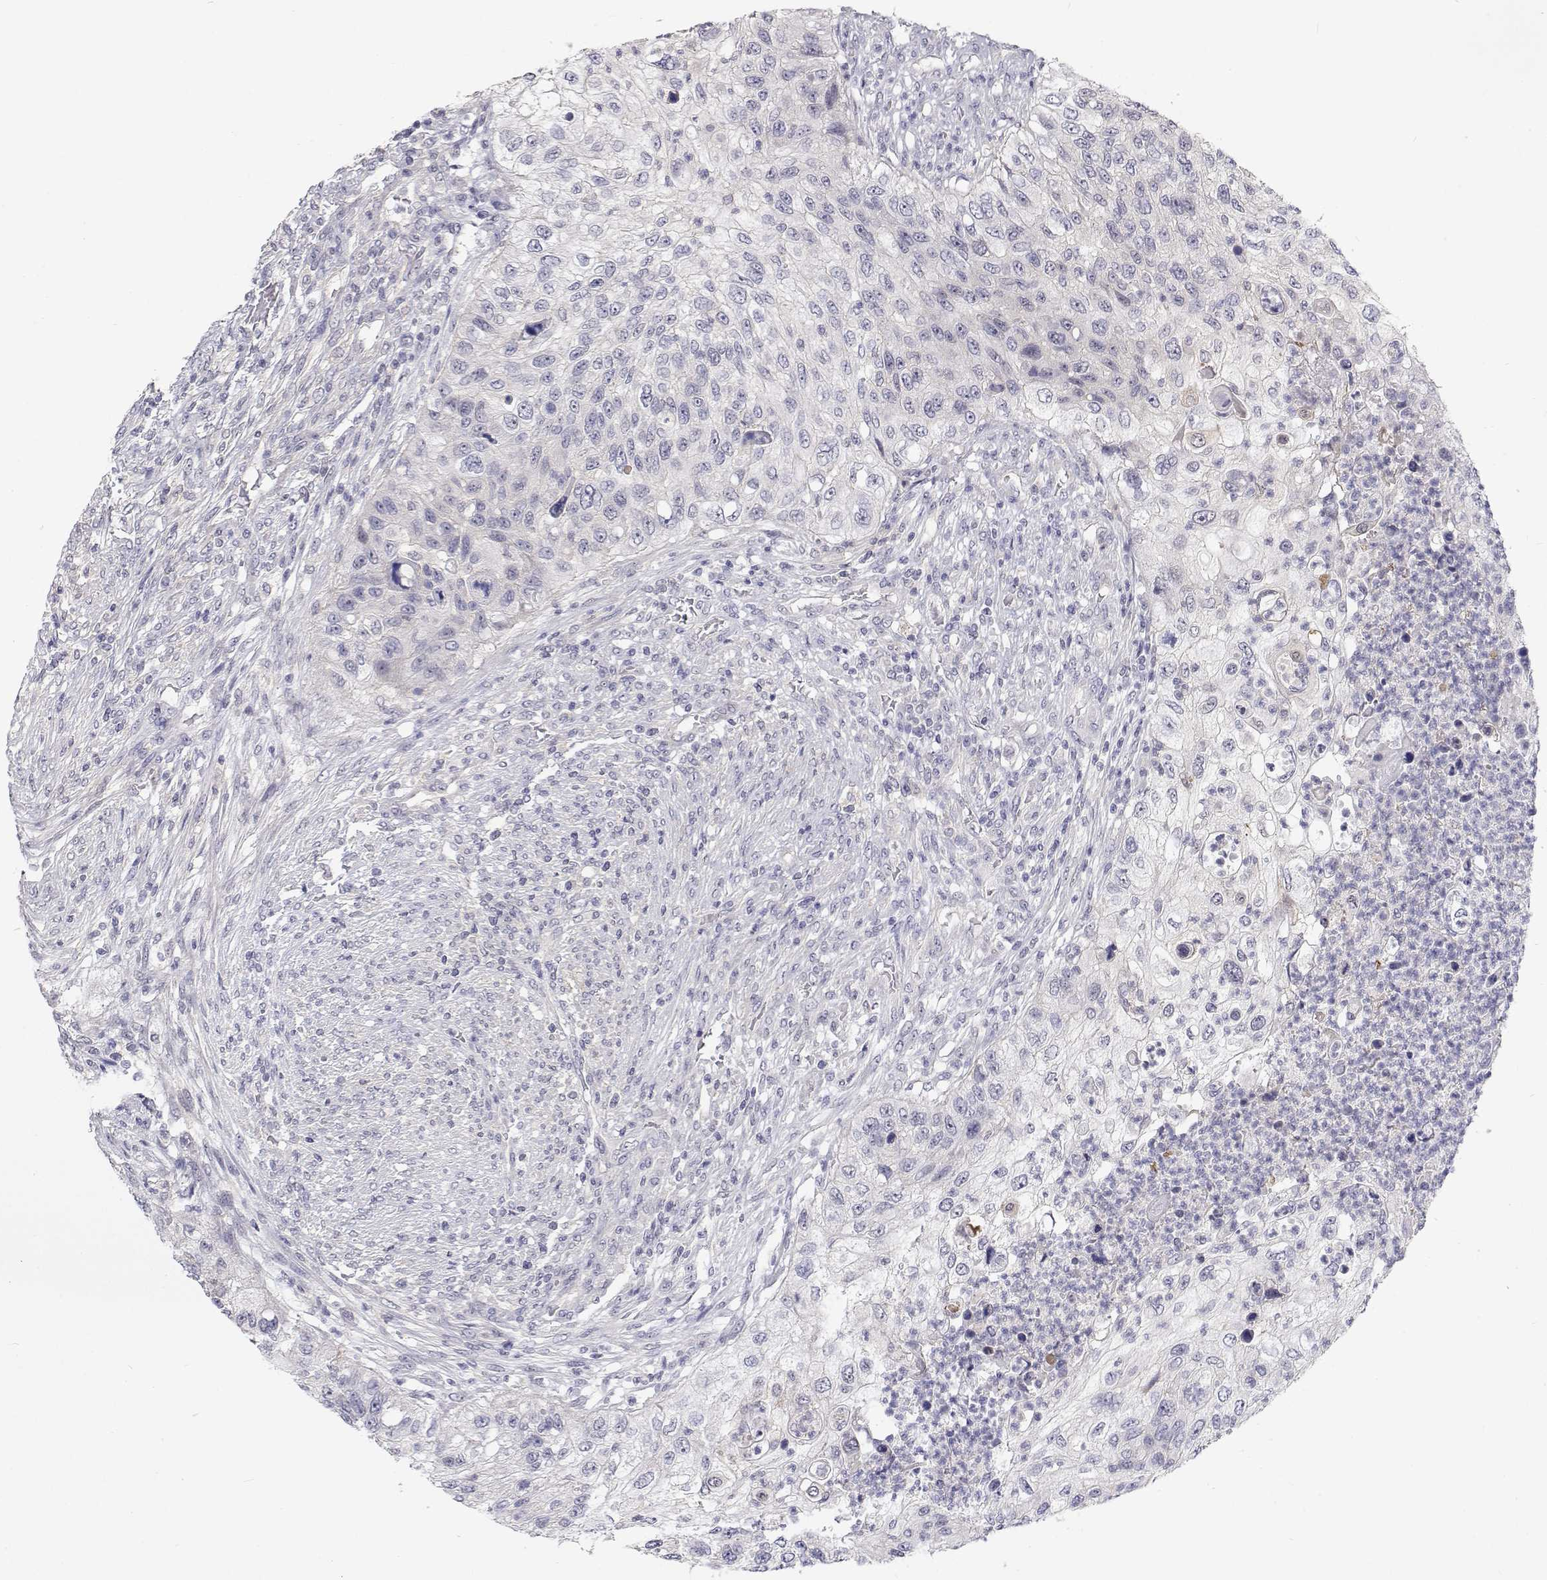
{"staining": {"intensity": "negative", "quantity": "none", "location": "none"}, "tissue": "urothelial cancer", "cell_type": "Tumor cells", "image_type": "cancer", "snomed": [{"axis": "morphology", "description": "Urothelial carcinoma, High grade"}, {"axis": "topography", "description": "Urinary bladder"}], "caption": "Immunohistochemistry (IHC) of human urothelial cancer exhibits no positivity in tumor cells. Nuclei are stained in blue.", "gene": "MYPN", "patient": {"sex": "female", "age": 60}}